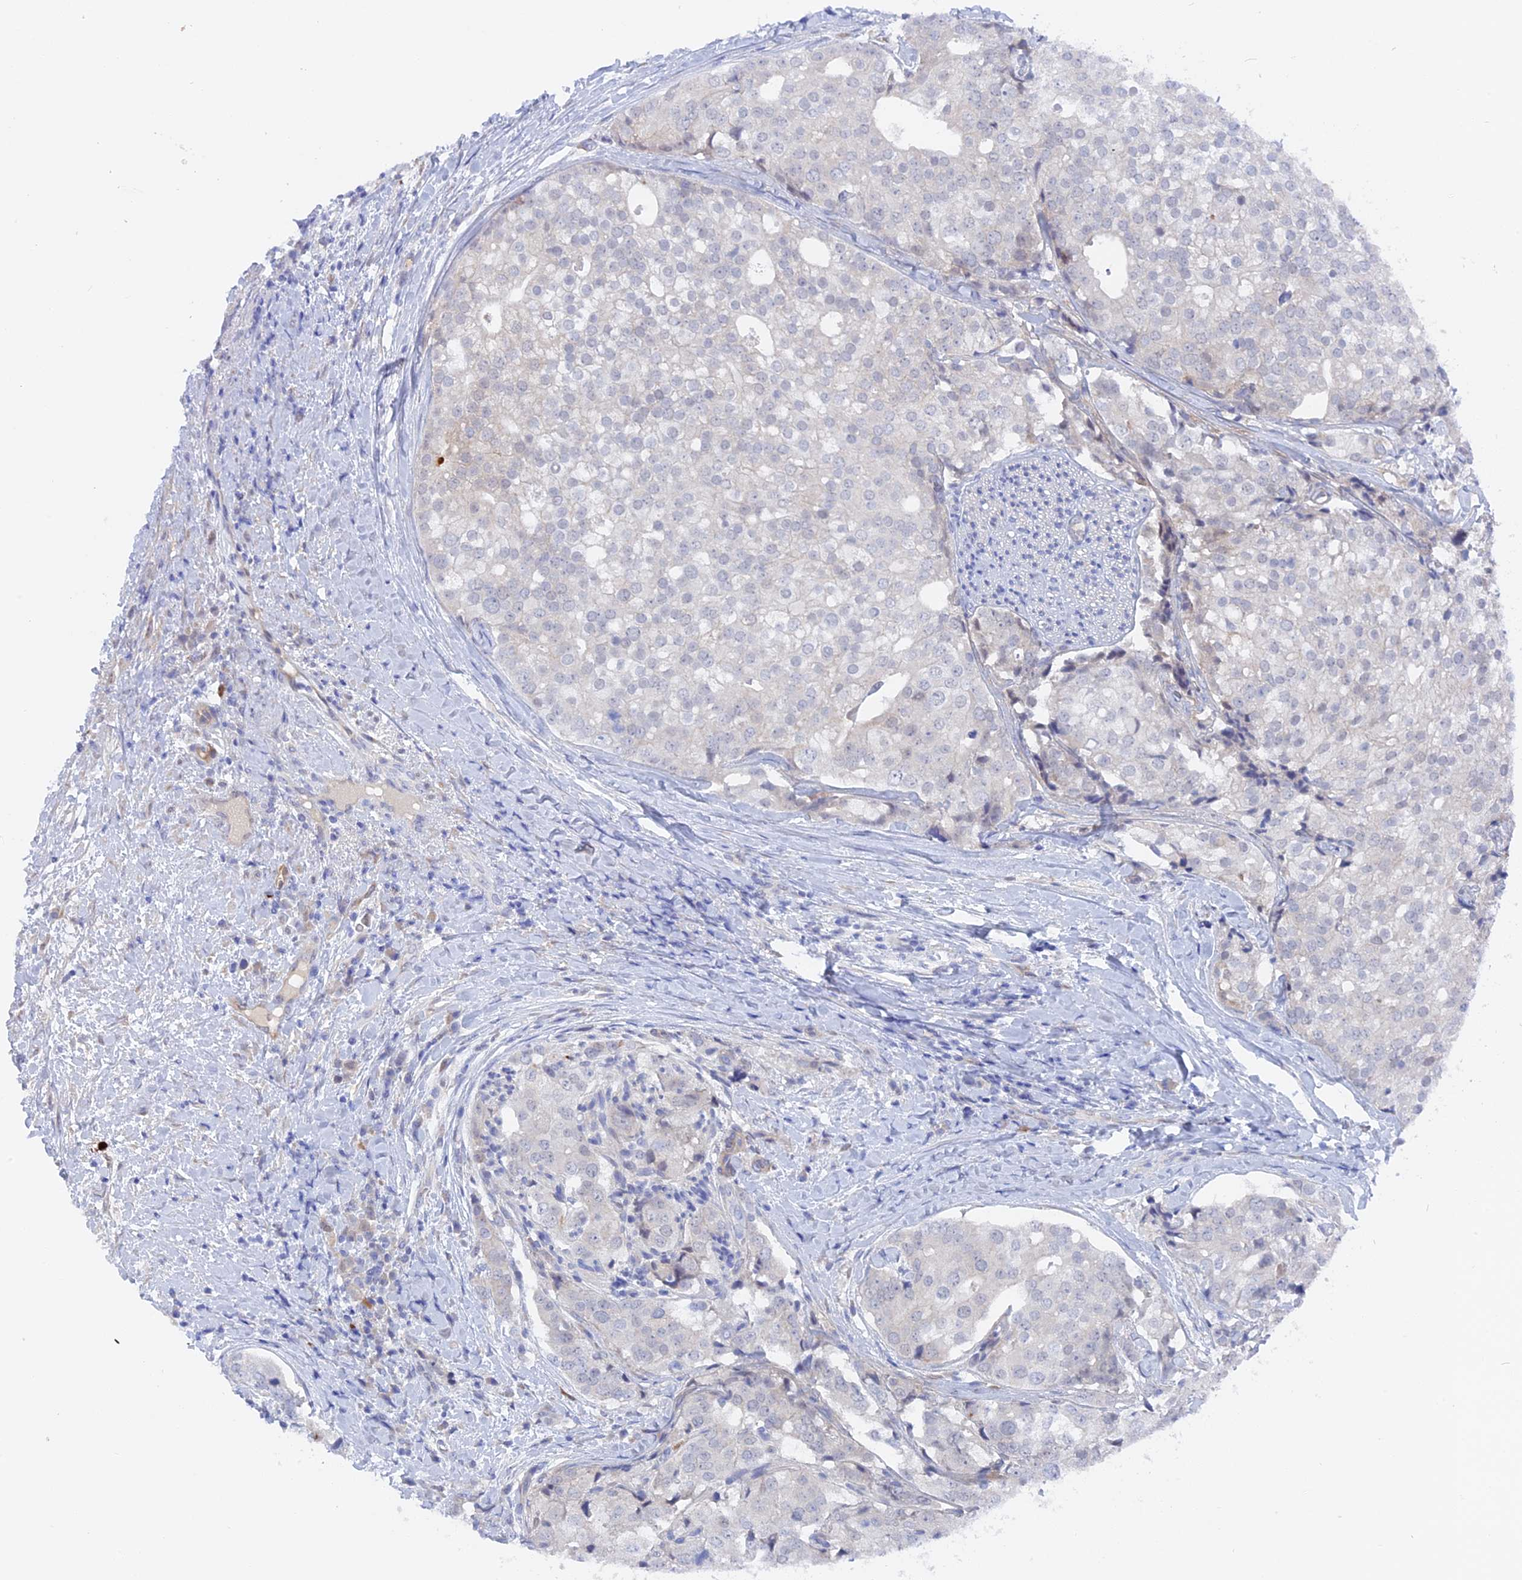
{"staining": {"intensity": "negative", "quantity": "none", "location": "none"}, "tissue": "prostate cancer", "cell_type": "Tumor cells", "image_type": "cancer", "snomed": [{"axis": "morphology", "description": "Adenocarcinoma, High grade"}, {"axis": "topography", "description": "Prostate"}], "caption": "A photomicrograph of human prostate cancer is negative for staining in tumor cells. (DAB IHC, high magnification).", "gene": "DACT3", "patient": {"sex": "male", "age": 49}}